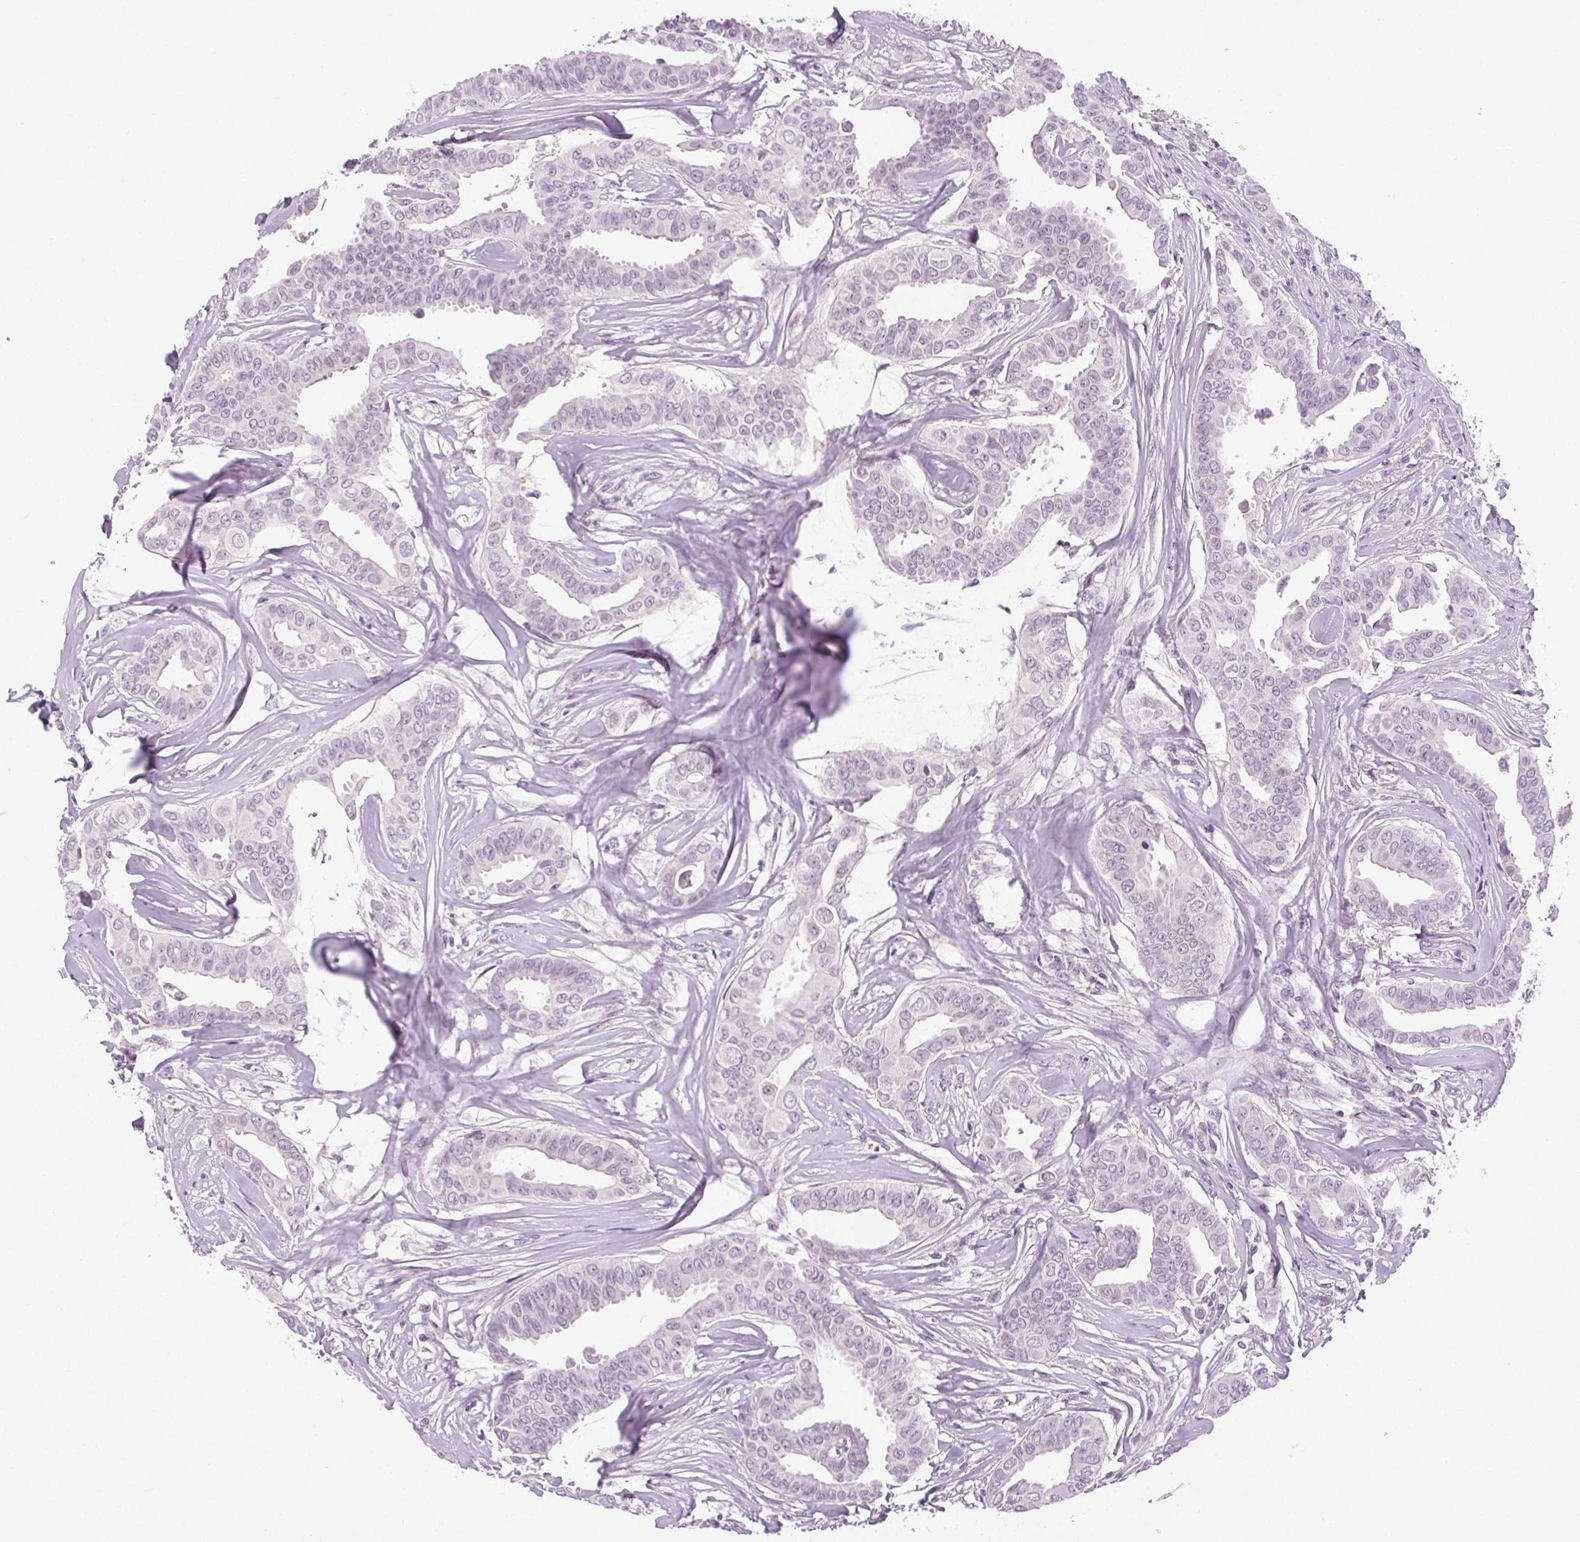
{"staining": {"intensity": "negative", "quantity": "none", "location": "none"}, "tissue": "breast cancer", "cell_type": "Tumor cells", "image_type": "cancer", "snomed": [{"axis": "morphology", "description": "Duct carcinoma"}, {"axis": "topography", "description": "Breast"}], "caption": "Breast cancer (intraductal carcinoma) stained for a protein using immunohistochemistry shows no expression tumor cells.", "gene": "FAM168A", "patient": {"sex": "female", "age": 45}}